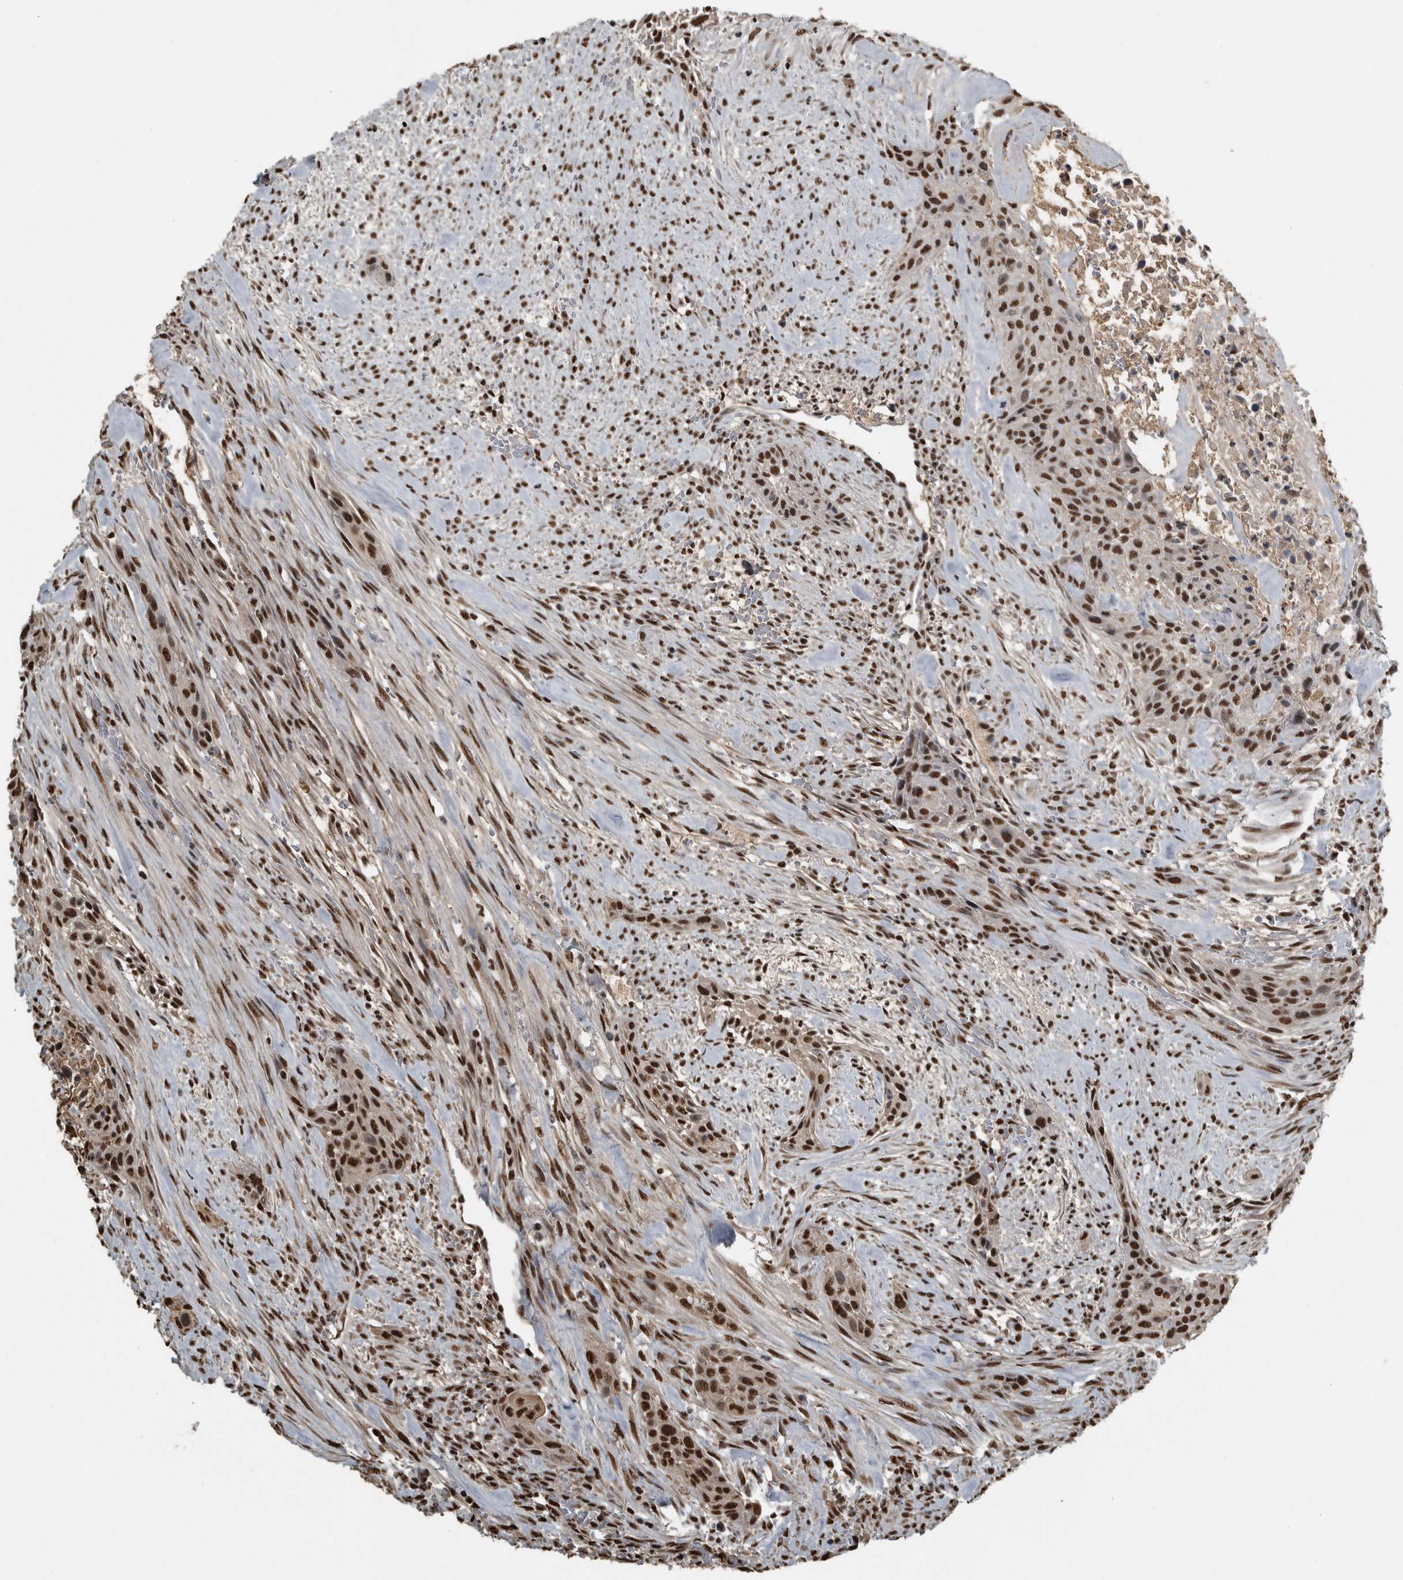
{"staining": {"intensity": "strong", "quantity": ">75%", "location": "nuclear"}, "tissue": "urothelial cancer", "cell_type": "Tumor cells", "image_type": "cancer", "snomed": [{"axis": "morphology", "description": "Urothelial carcinoma, High grade"}, {"axis": "topography", "description": "Urinary bladder"}], "caption": "Tumor cells reveal high levels of strong nuclear positivity in about >75% of cells in human urothelial cancer. Immunohistochemistry stains the protein in brown and the nuclei are stained blue.", "gene": "TGS1", "patient": {"sex": "male", "age": 35}}